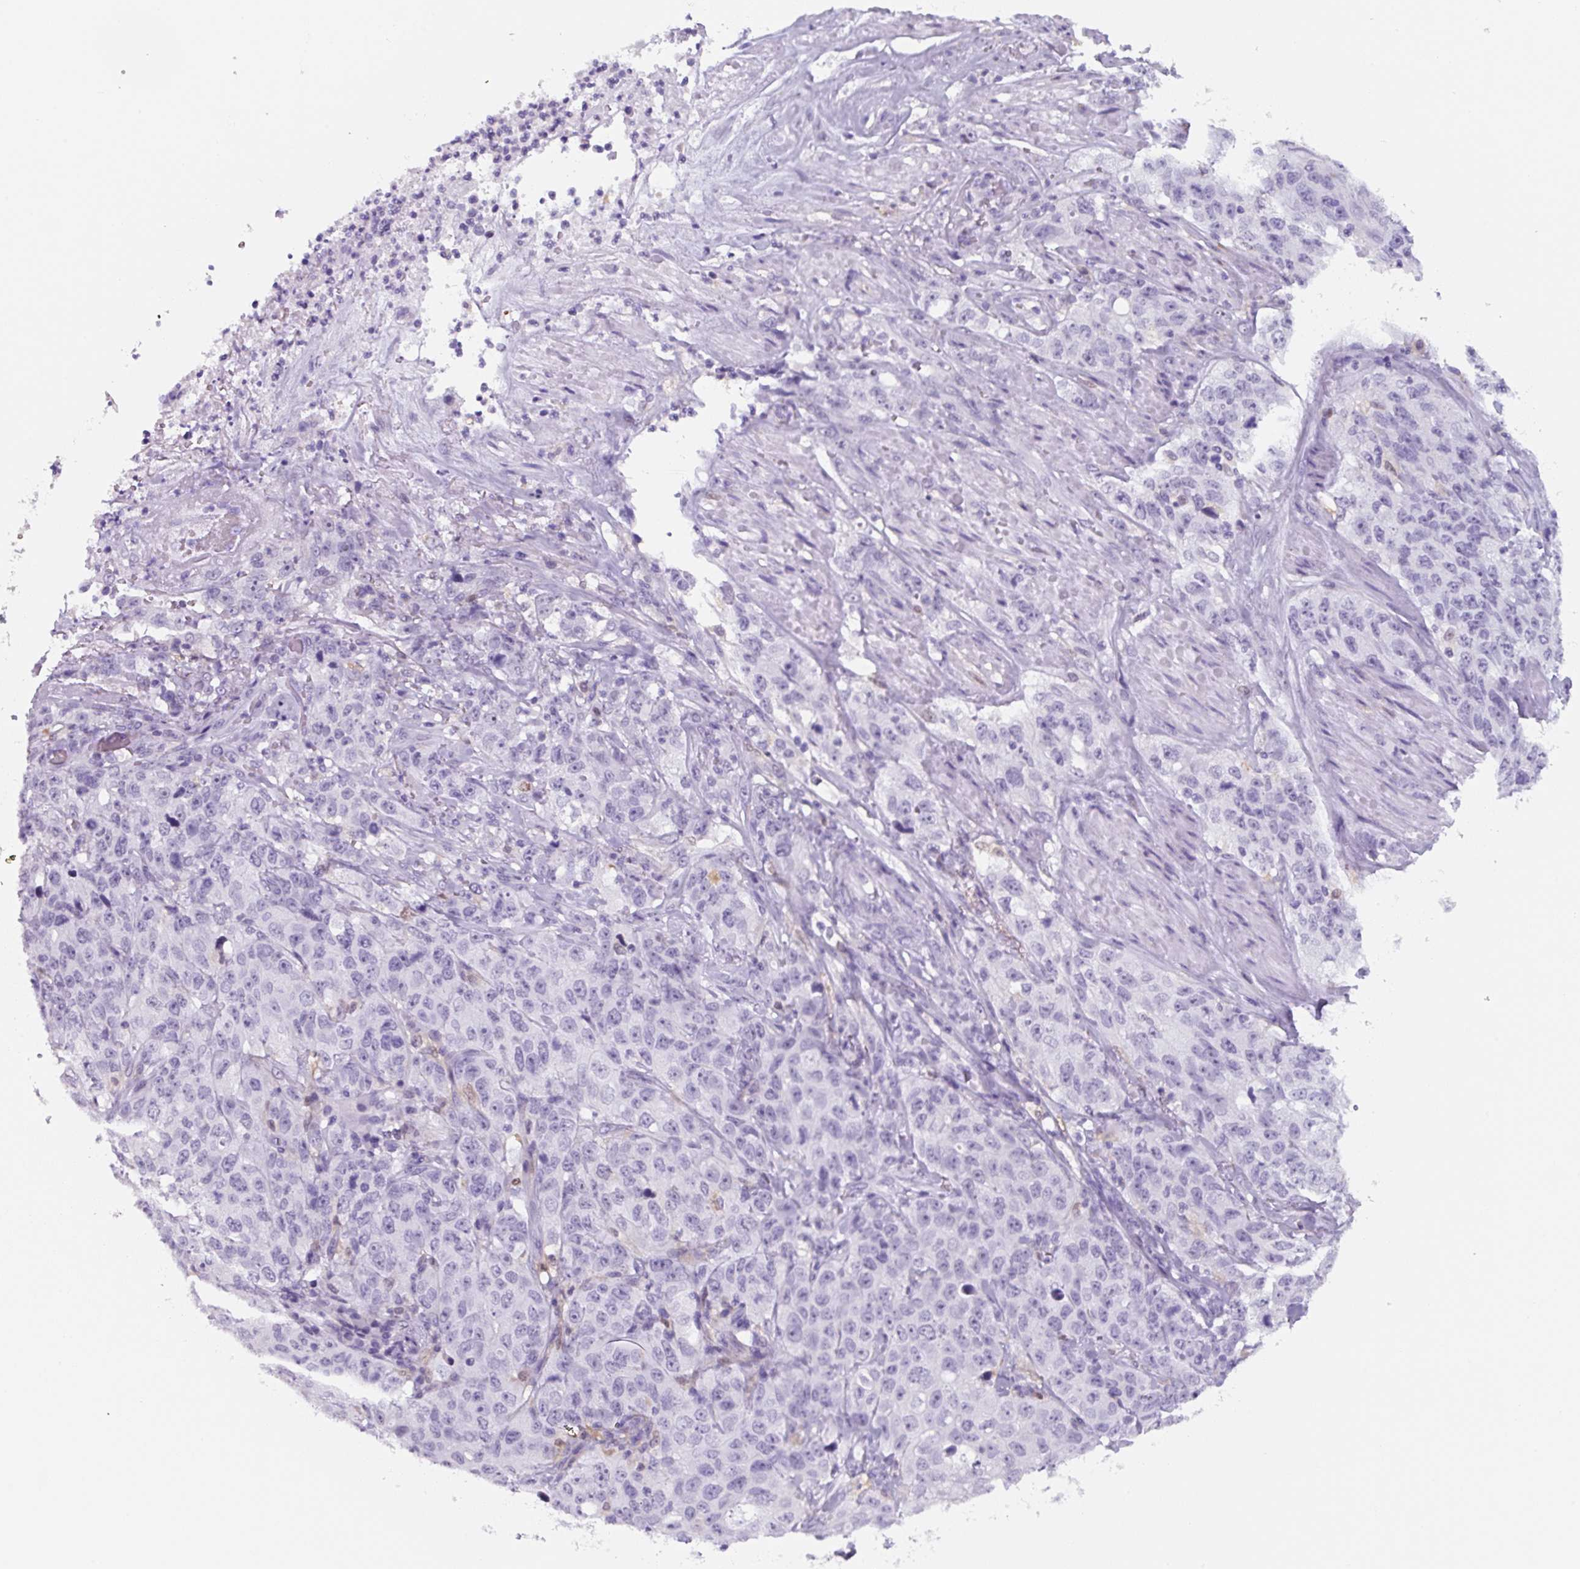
{"staining": {"intensity": "negative", "quantity": "none", "location": "none"}, "tissue": "stomach cancer", "cell_type": "Tumor cells", "image_type": "cancer", "snomed": [{"axis": "morphology", "description": "Adenocarcinoma, NOS"}, {"axis": "topography", "description": "Stomach"}], "caption": "This photomicrograph is of stomach cancer stained with immunohistochemistry (IHC) to label a protein in brown with the nuclei are counter-stained blue. There is no positivity in tumor cells.", "gene": "TNFRSF8", "patient": {"sex": "male", "age": 48}}